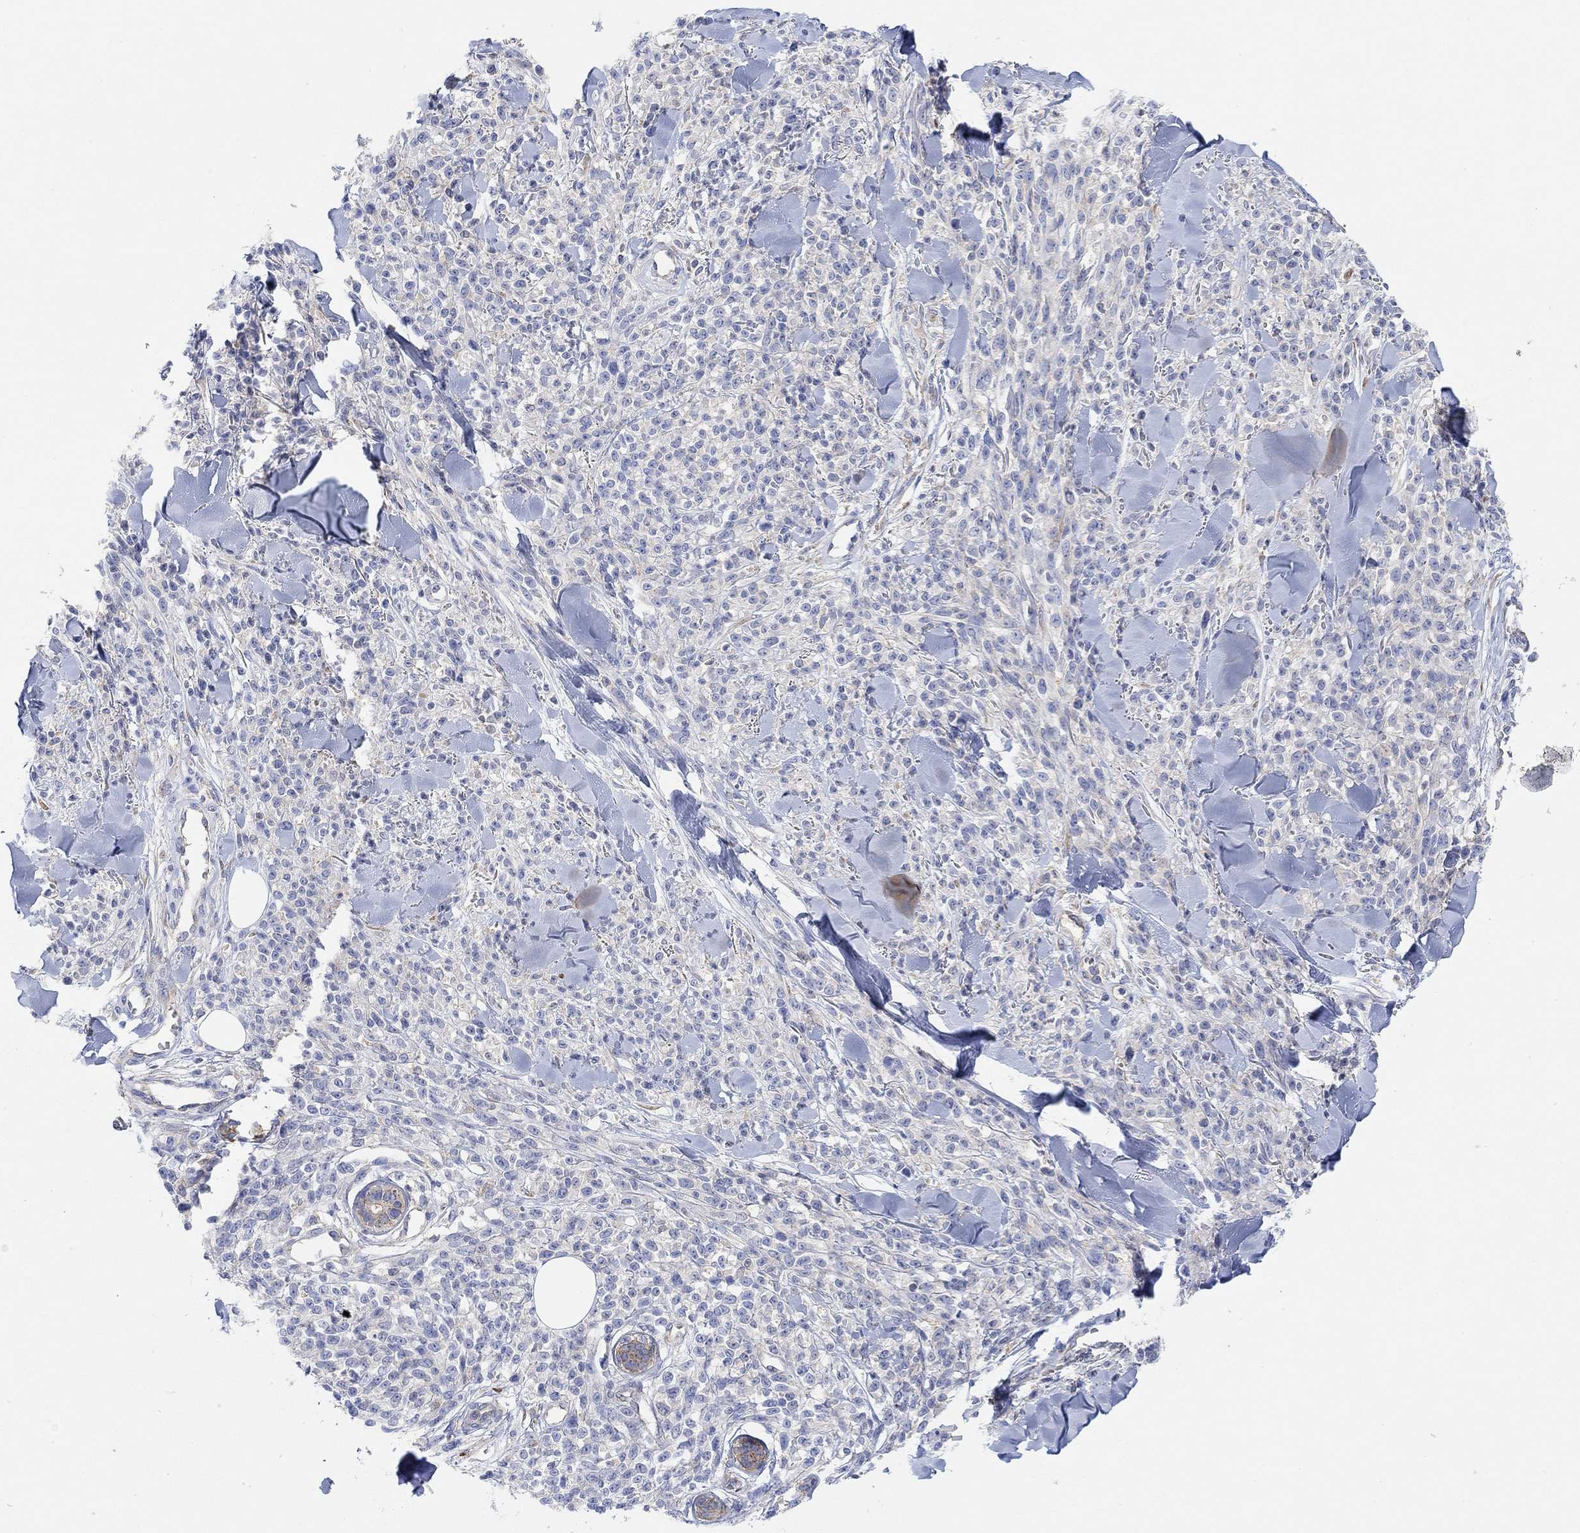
{"staining": {"intensity": "weak", "quantity": "<25%", "location": "cytoplasmic/membranous"}, "tissue": "melanoma", "cell_type": "Tumor cells", "image_type": "cancer", "snomed": [{"axis": "morphology", "description": "Malignant melanoma, NOS"}, {"axis": "topography", "description": "Skin"}, {"axis": "topography", "description": "Skin of trunk"}], "caption": "This micrograph is of melanoma stained with immunohistochemistry (IHC) to label a protein in brown with the nuclei are counter-stained blue. There is no staining in tumor cells.", "gene": "RGS1", "patient": {"sex": "male", "age": 74}}